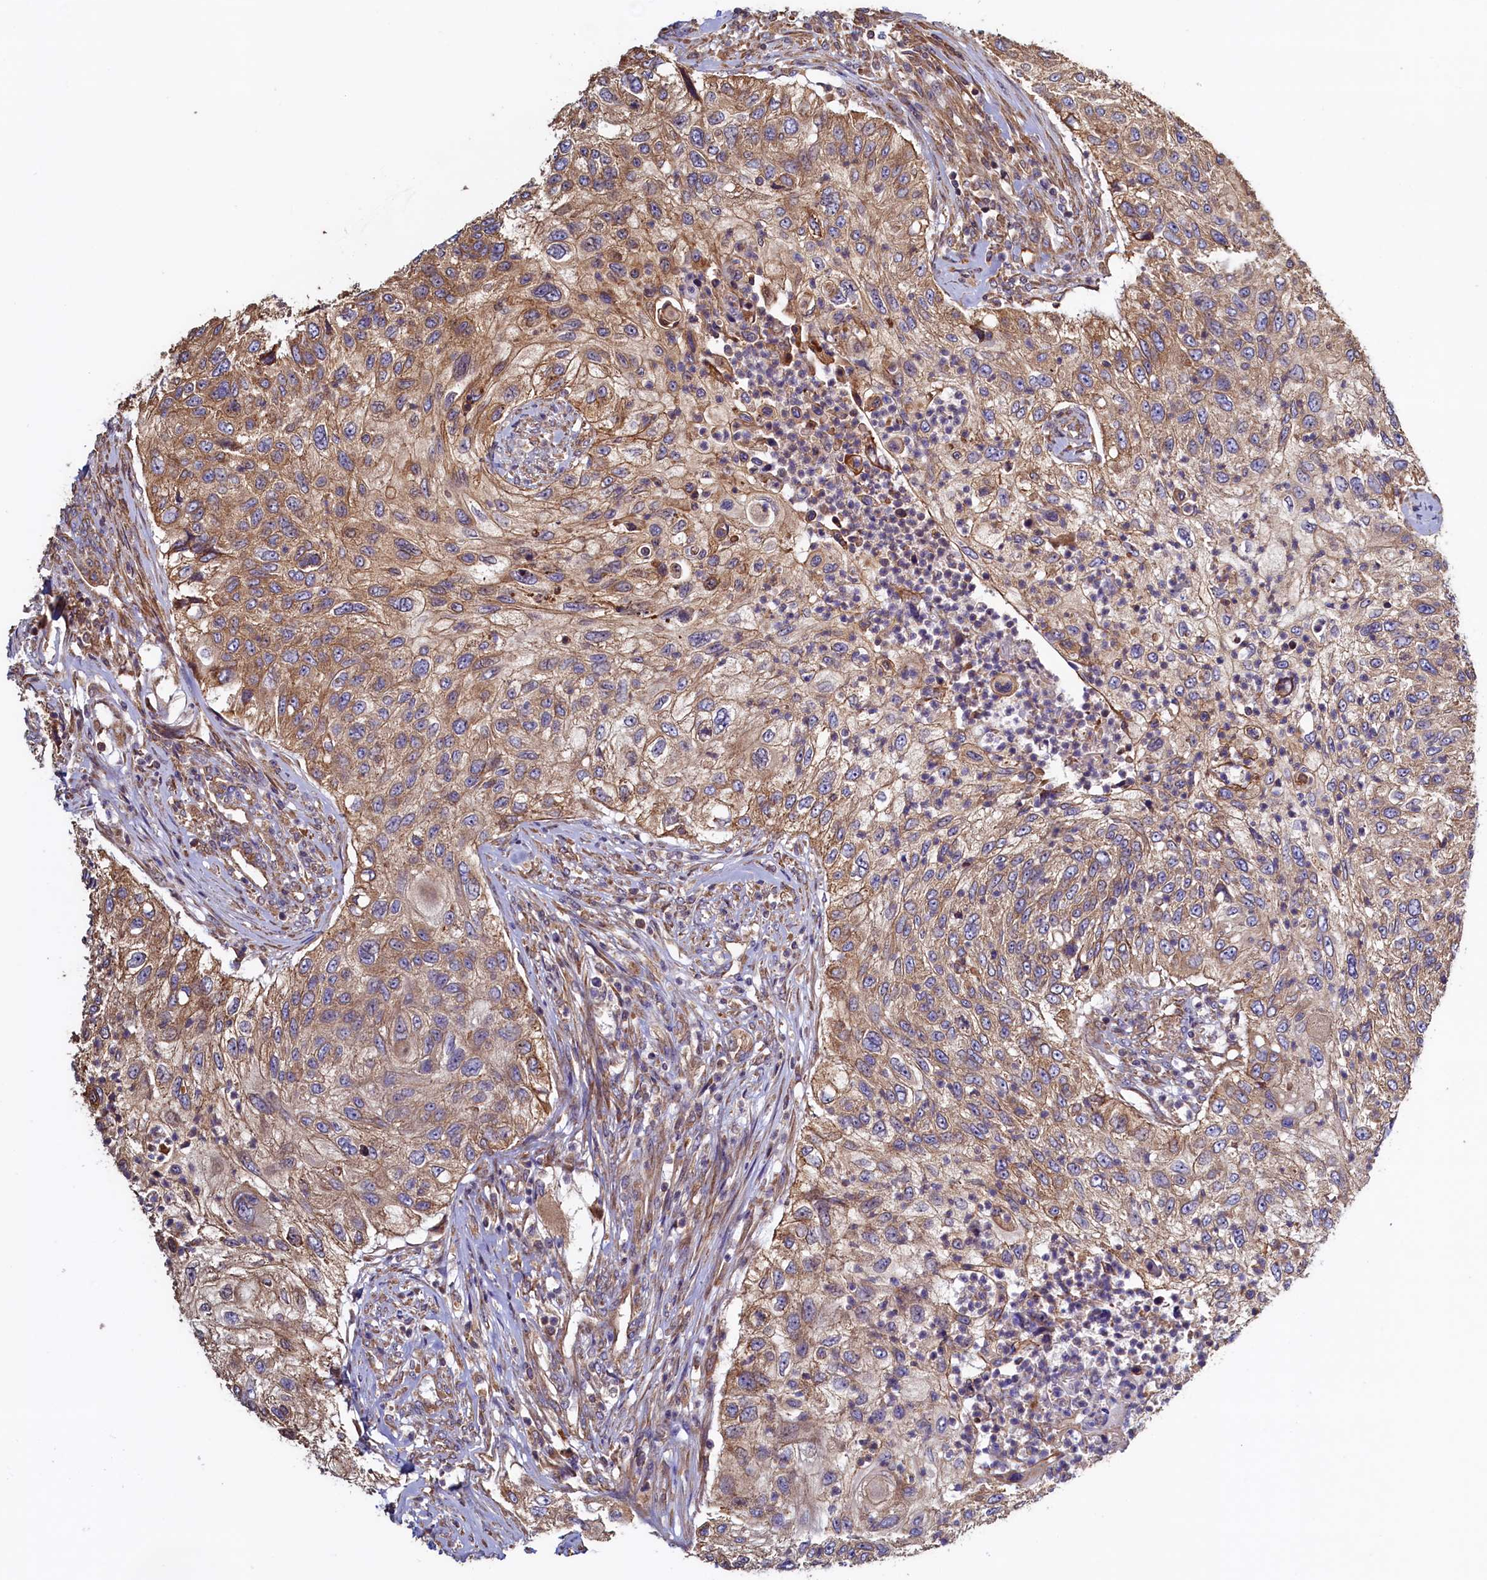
{"staining": {"intensity": "moderate", "quantity": ">75%", "location": "cytoplasmic/membranous"}, "tissue": "urothelial cancer", "cell_type": "Tumor cells", "image_type": "cancer", "snomed": [{"axis": "morphology", "description": "Urothelial carcinoma, High grade"}, {"axis": "topography", "description": "Urinary bladder"}], "caption": "There is medium levels of moderate cytoplasmic/membranous expression in tumor cells of urothelial cancer, as demonstrated by immunohistochemical staining (brown color).", "gene": "ATXN2L", "patient": {"sex": "female", "age": 60}}